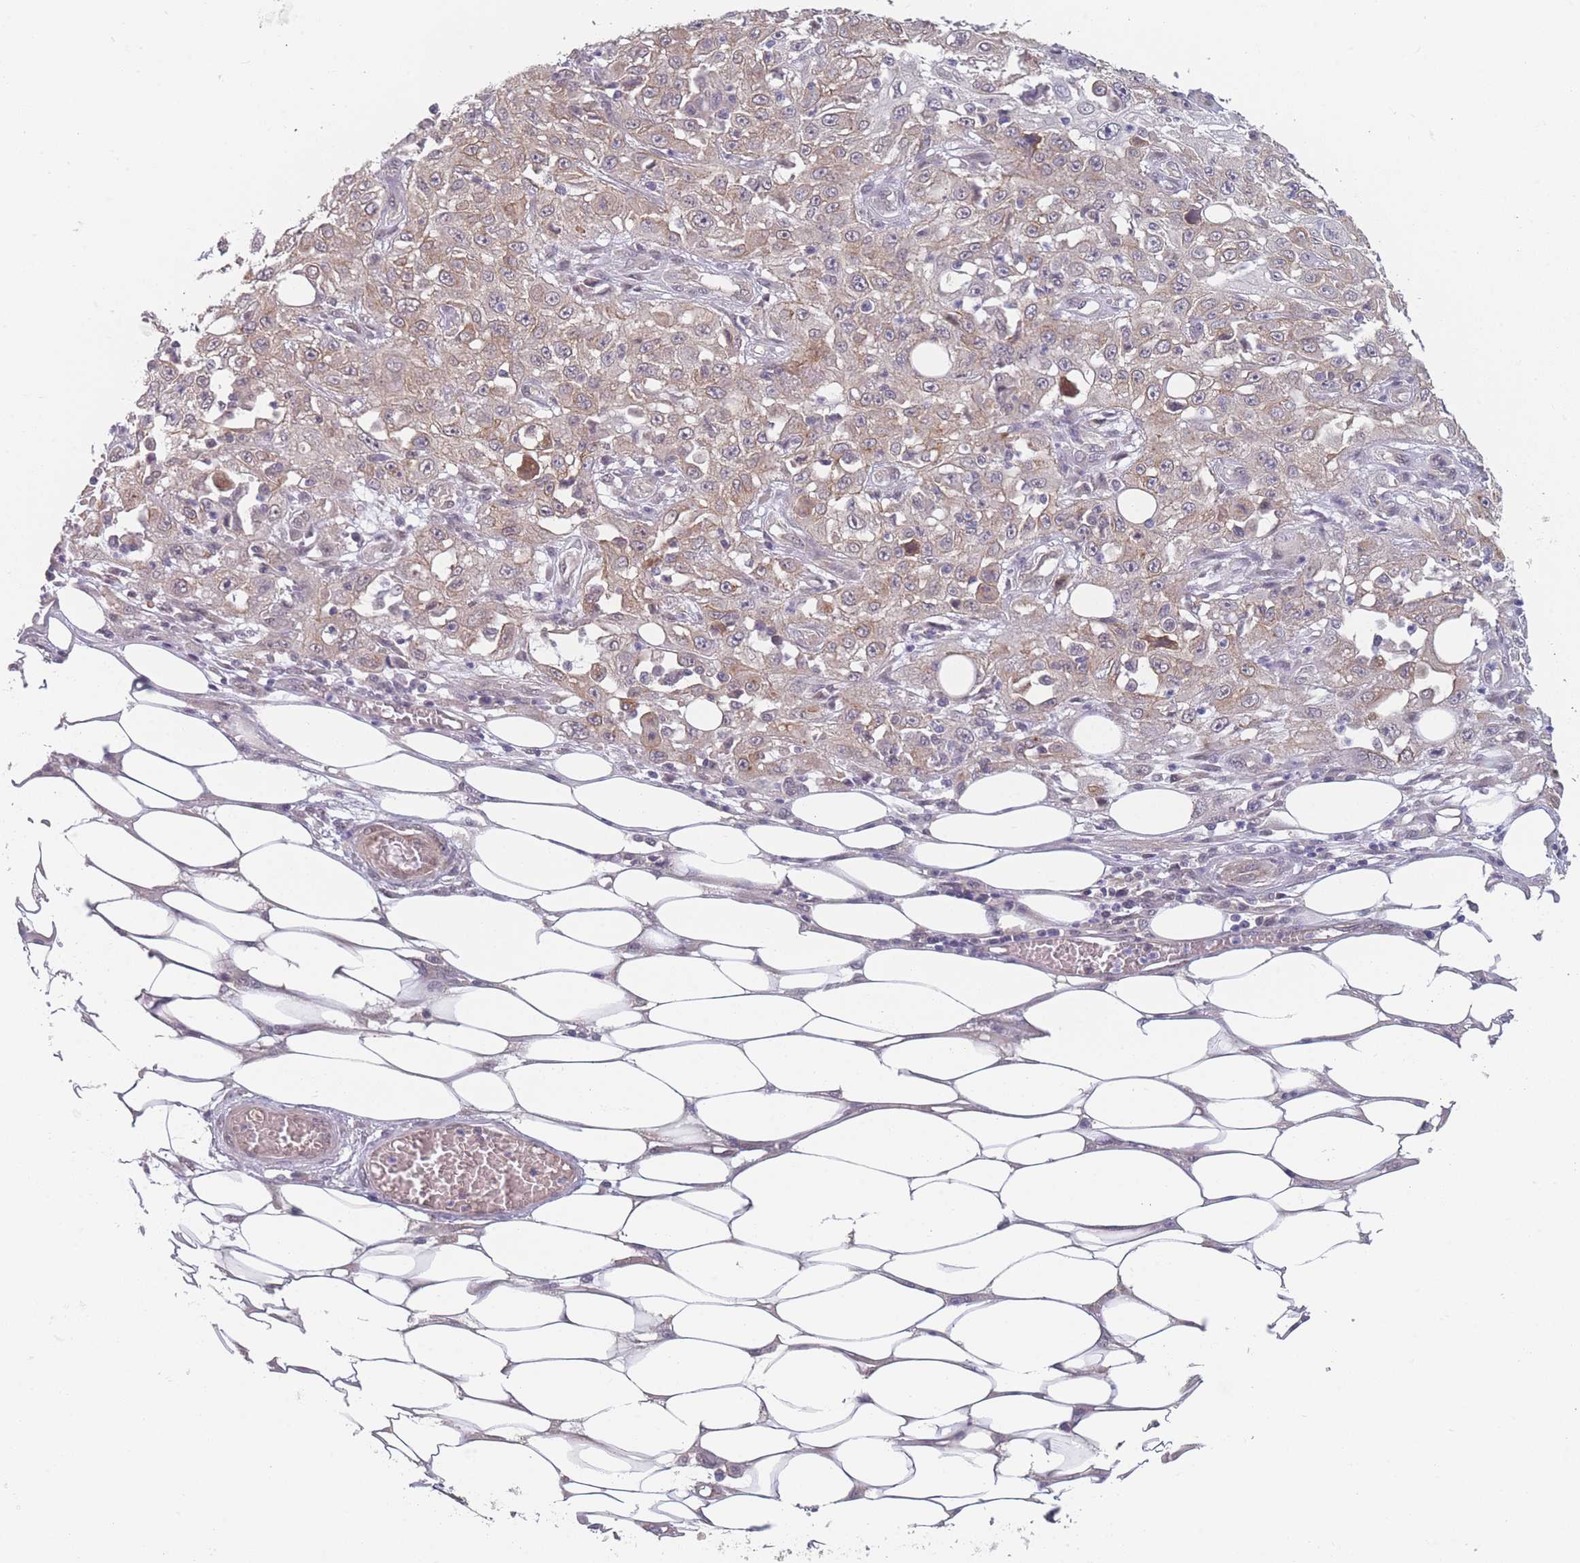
{"staining": {"intensity": "weak", "quantity": ">75%", "location": "cytoplasmic/membranous"}, "tissue": "skin cancer", "cell_type": "Tumor cells", "image_type": "cancer", "snomed": [{"axis": "morphology", "description": "Squamous cell carcinoma, NOS"}, {"axis": "morphology", "description": "Squamous cell carcinoma, metastatic, NOS"}, {"axis": "topography", "description": "Skin"}, {"axis": "topography", "description": "Lymph node"}], "caption": "Tumor cells reveal low levels of weak cytoplasmic/membranous staining in approximately >75% of cells in skin cancer. (DAB = brown stain, brightfield microscopy at high magnification).", "gene": "ANKRD10", "patient": {"sex": "male", "age": 75}}